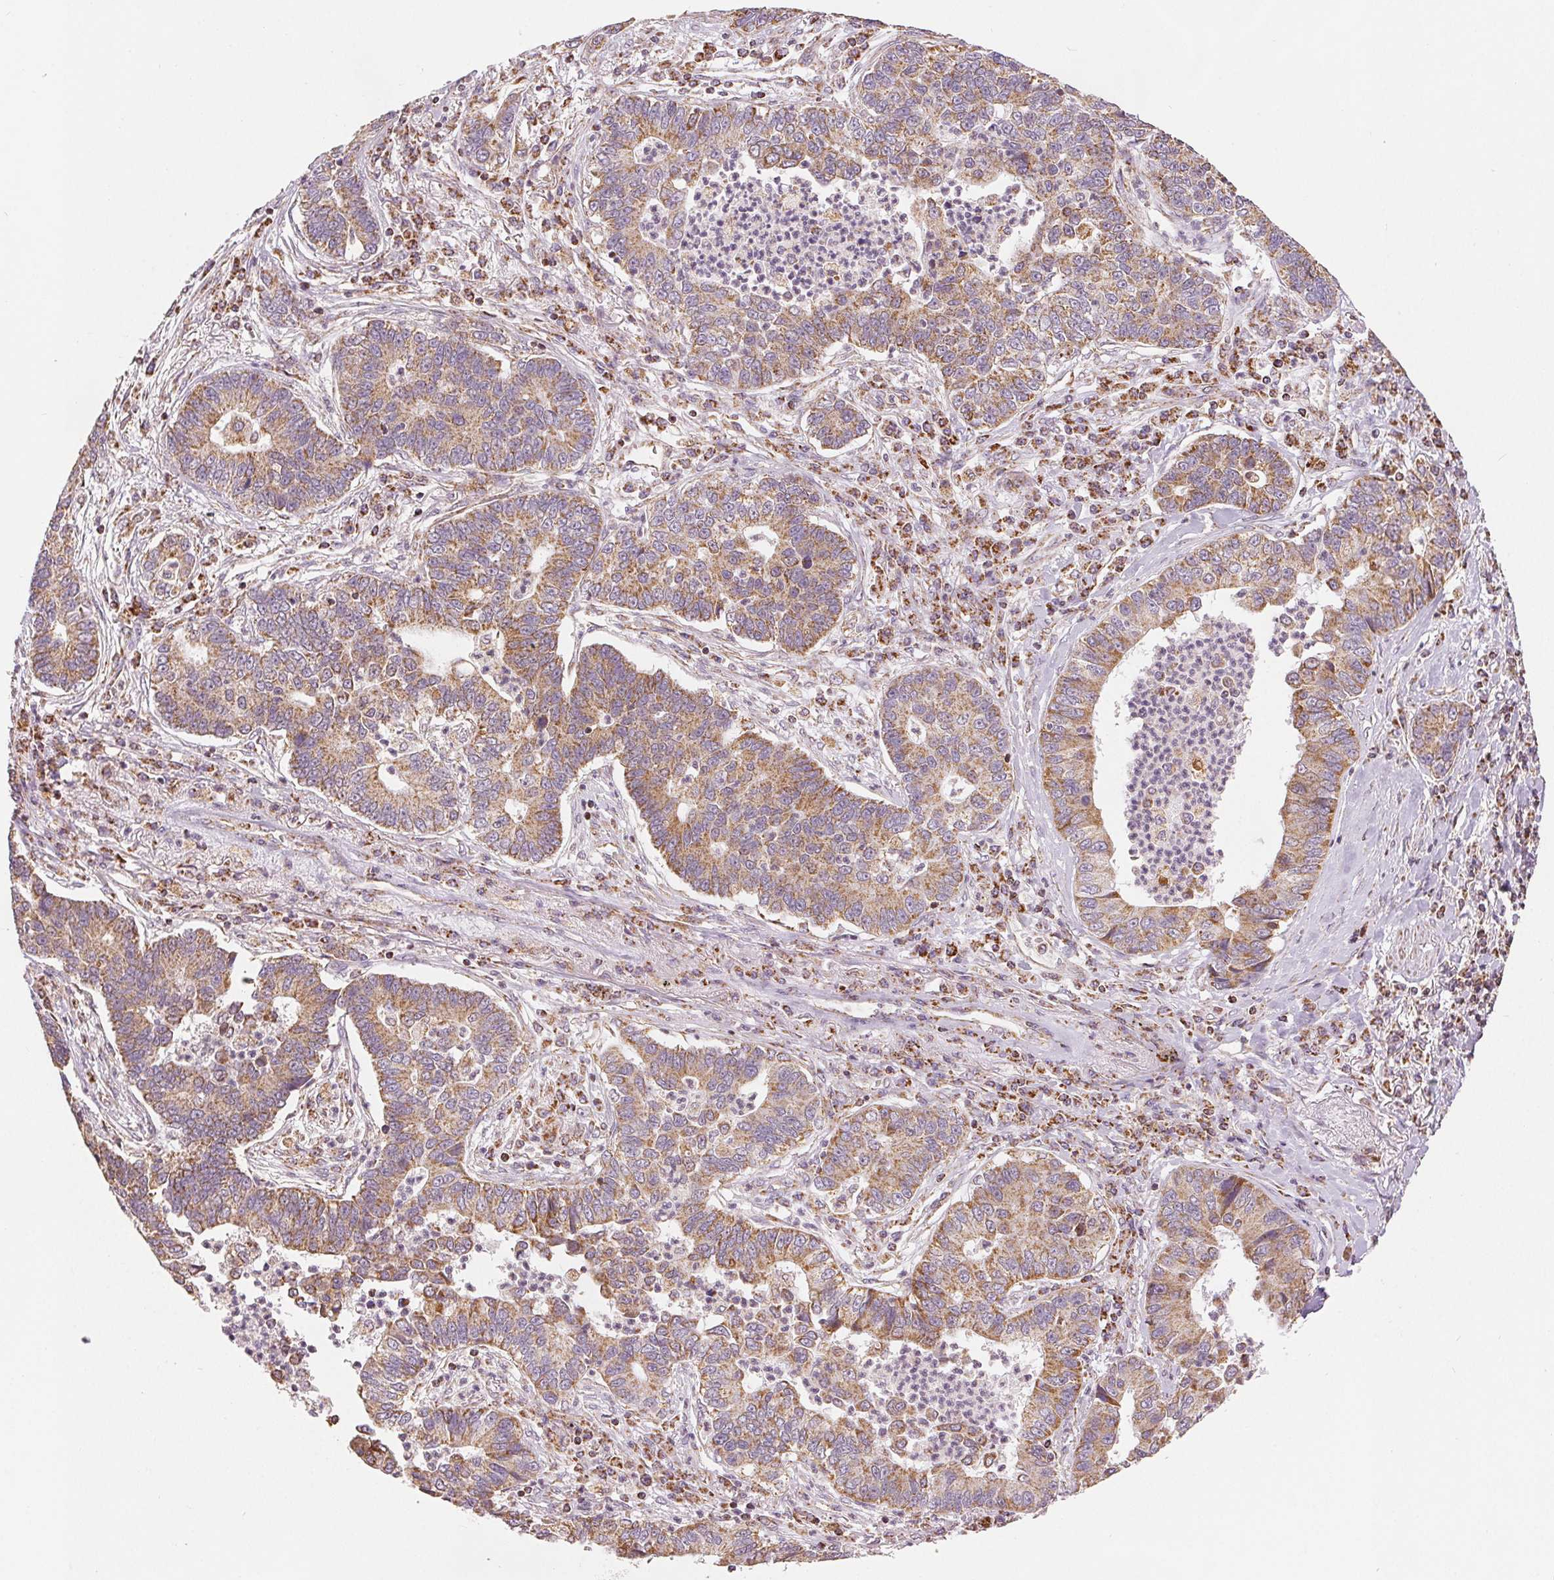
{"staining": {"intensity": "moderate", "quantity": ">75%", "location": "cytoplasmic/membranous"}, "tissue": "lung cancer", "cell_type": "Tumor cells", "image_type": "cancer", "snomed": [{"axis": "morphology", "description": "Adenocarcinoma, NOS"}, {"axis": "topography", "description": "Lung"}], "caption": "The image demonstrates immunohistochemical staining of adenocarcinoma (lung). There is moderate cytoplasmic/membranous expression is identified in about >75% of tumor cells.", "gene": "SDHB", "patient": {"sex": "female", "age": 57}}